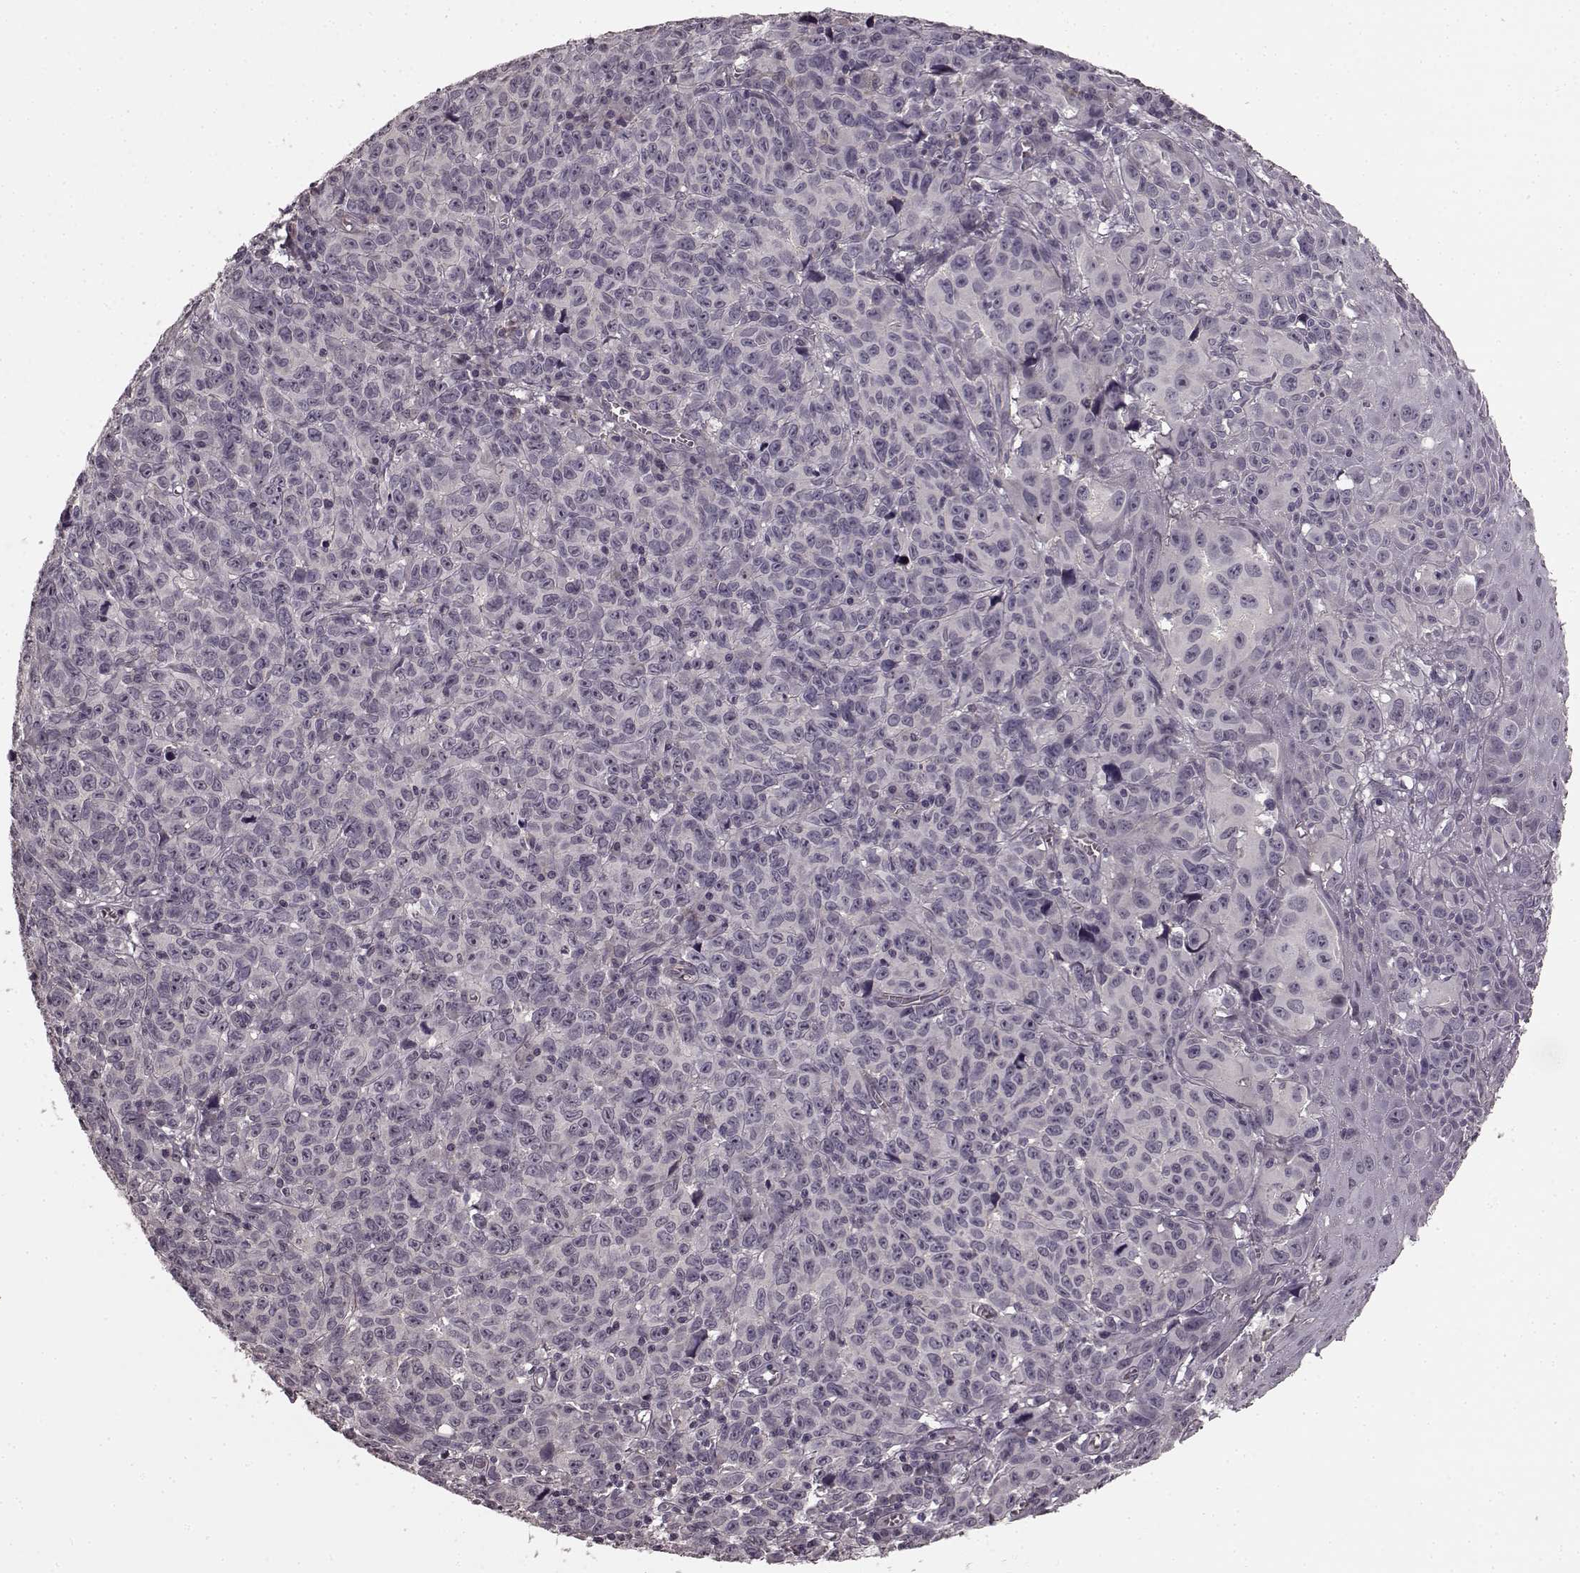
{"staining": {"intensity": "negative", "quantity": "none", "location": "none"}, "tissue": "melanoma", "cell_type": "Tumor cells", "image_type": "cancer", "snomed": [{"axis": "morphology", "description": "Malignant melanoma, NOS"}, {"axis": "topography", "description": "Vulva, labia, clitoris and Bartholin´s gland, NO"}], "caption": "The photomicrograph shows no staining of tumor cells in malignant melanoma.", "gene": "PRKCE", "patient": {"sex": "female", "age": 75}}